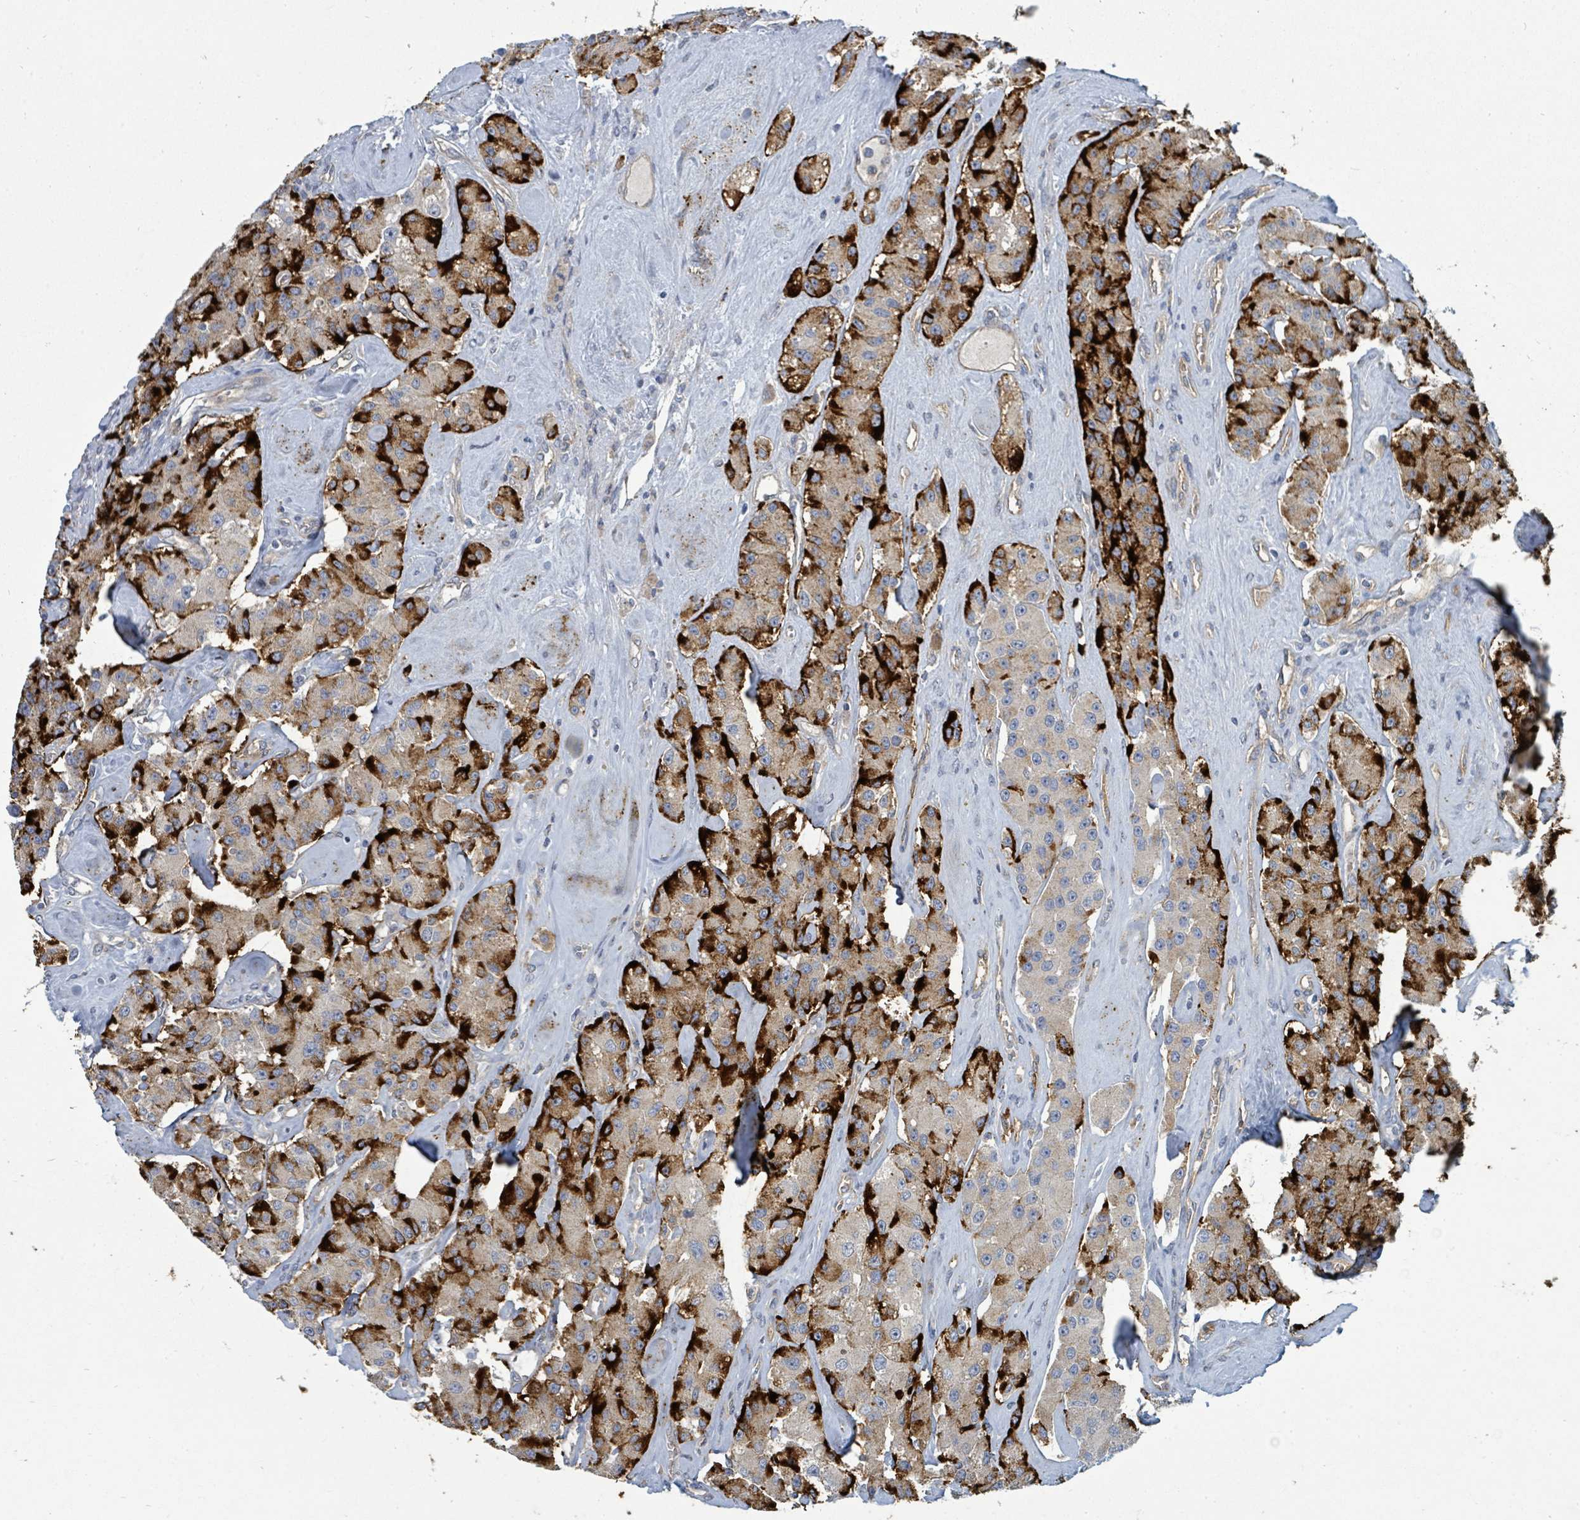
{"staining": {"intensity": "strong", "quantity": "25%-75%", "location": "cytoplasmic/membranous"}, "tissue": "carcinoid", "cell_type": "Tumor cells", "image_type": "cancer", "snomed": [{"axis": "morphology", "description": "Carcinoid, malignant, NOS"}, {"axis": "topography", "description": "Pancreas"}], "caption": "Protein expression analysis of human carcinoid reveals strong cytoplasmic/membranous staining in about 25%-75% of tumor cells.", "gene": "IFIT1", "patient": {"sex": "male", "age": 41}}